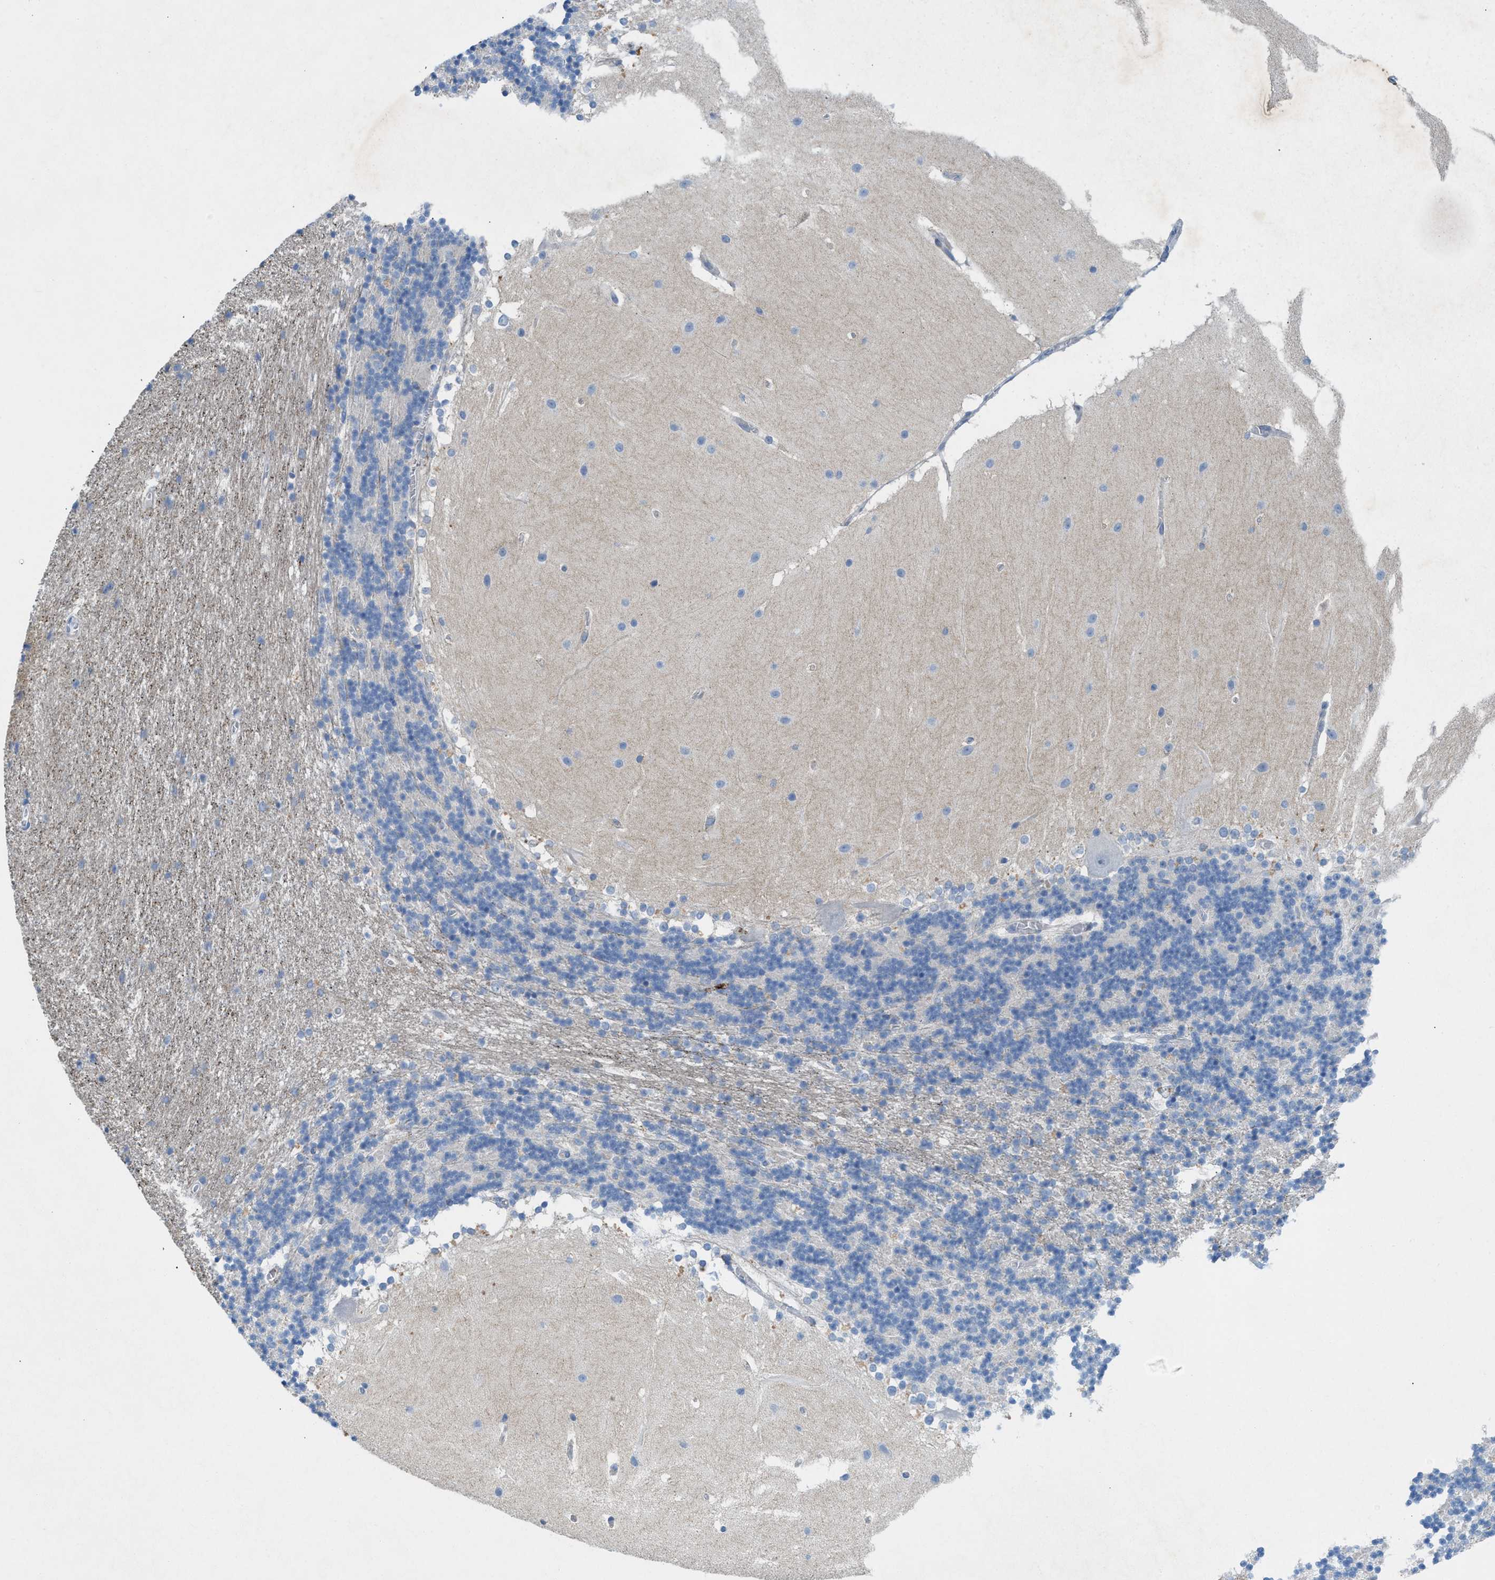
{"staining": {"intensity": "negative", "quantity": "none", "location": "none"}, "tissue": "cerebellum", "cell_type": "Cells in granular layer", "image_type": "normal", "snomed": [{"axis": "morphology", "description": "Normal tissue, NOS"}, {"axis": "topography", "description": "Cerebellum"}], "caption": "This is a micrograph of IHC staining of unremarkable cerebellum, which shows no expression in cells in granular layer. (Stains: DAB immunohistochemistry (IHC) with hematoxylin counter stain, Microscopy: brightfield microscopy at high magnification).", "gene": "CKLF", "patient": {"sex": "female", "age": 19}}